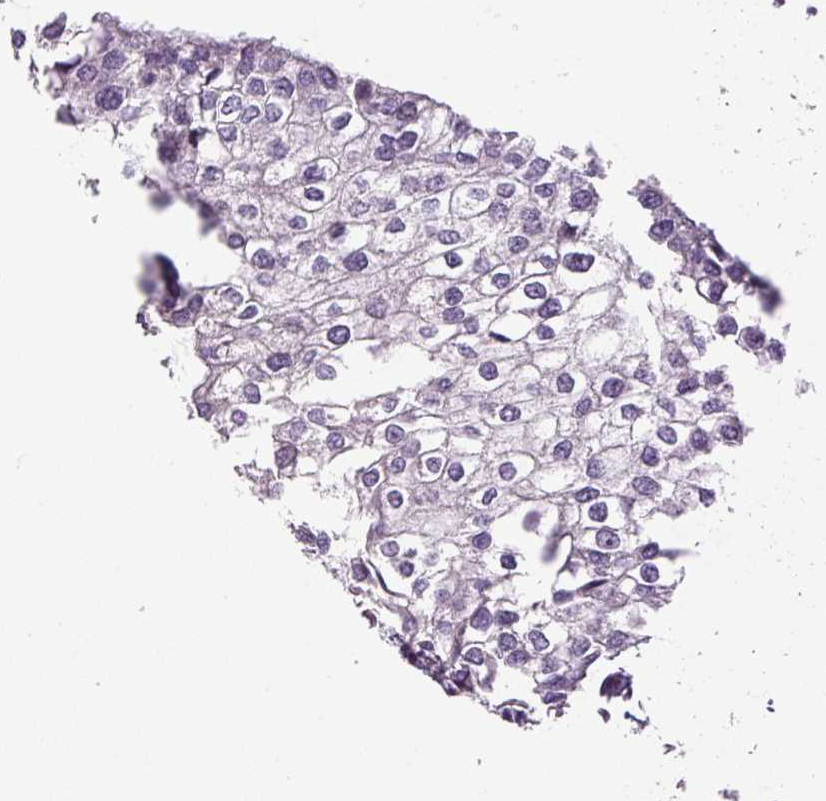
{"staining": {"intensity": "negative", "quantity": "none", "location": "none"}, "tissue": "urothelial cancer", "cell_type": "Tumor cells", "image_type": "cancer", "snomed": [{"axis": "morphology", "description": "Urothelial carcinoma, High grade"}, {"axis": "topography", "description": "Urinary bladder"}], "caption": "Tumor cells are negative for brown protein staining in urothelial cancer. (DAB immunohistochemistry (IHC) with hematoxylin counter stain).", "gene": "FABP7", "patient": {"sex": "male", "age": 64}}